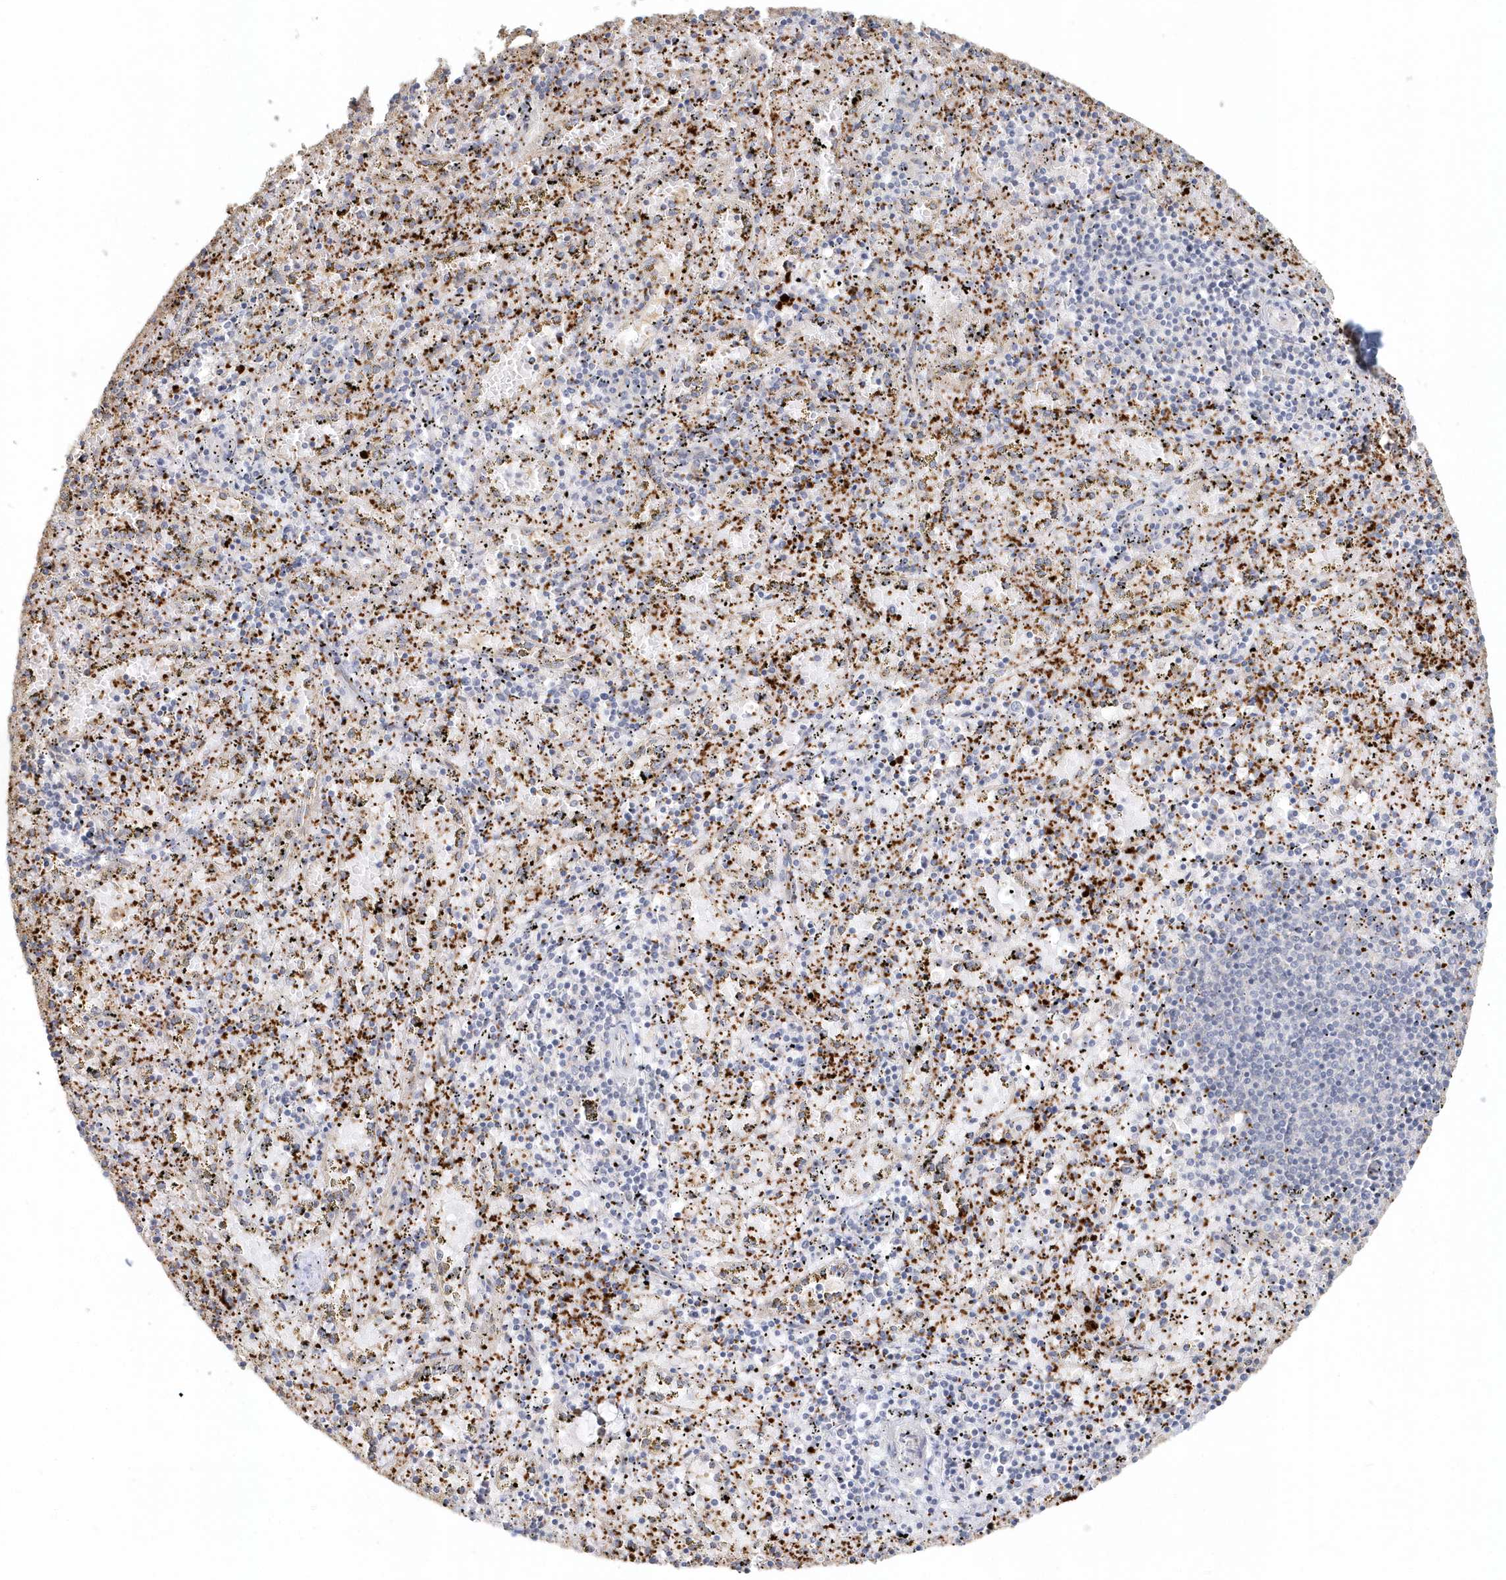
{"staining": {"intensity": "negative", "quantity": "none", "location": "none"}, "tissue": "spleen", "cell_type": "Cells in red pulp", "image_type": "normal", "snomed": [{"axis": "morphology", "description": "Normal tissue, NOS"}, {"axis": "topography", "description": "Spleen"}], "caption": "The micrograph reveals no staining of cells in red pulp in unremarkable spleen. (DAB (3,3'-diaminobenzidine) IHC with hematoxylin counter stain).", "gene": "MMRN1", "patient": {"sex": "male", "age": 11}}